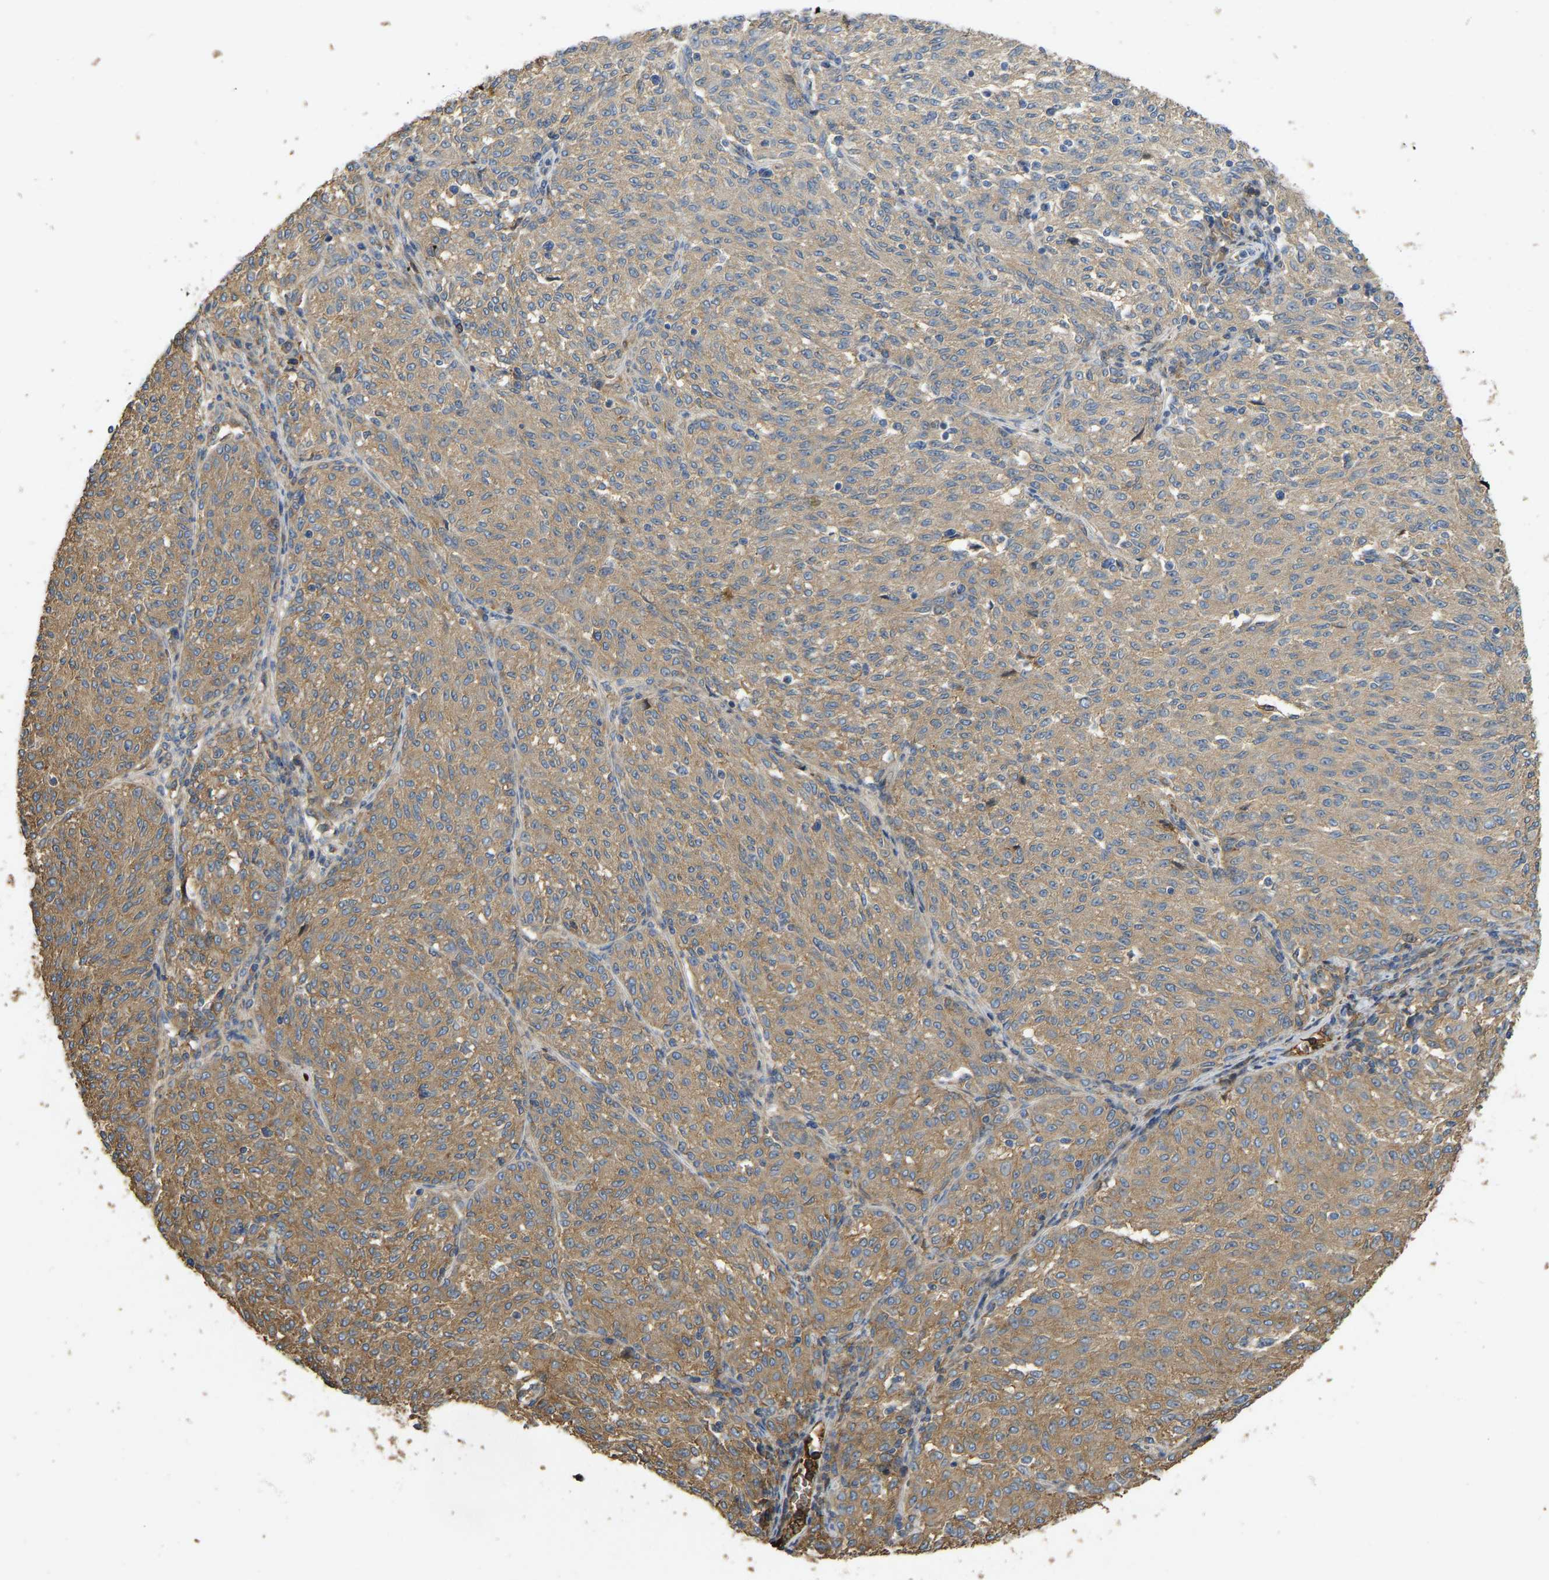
{"staining": {"intensity": "moderate", "quantity": ">75%", "location": "cytoplasmic/membranous"}, "tissue": "melanoma", "cell_type": "Tumor cells", "image_type": "cancer", "snomed": [{"axis": "morphology", "description": "Malignant melanoma, NOS"}, {"axis": "topography", "description": "Skin"}], "caption": "An immunohistochemistry histopathology image of tumor tissue is shown. Protein staining in brown highlights moderate cytoplasmic/membranous positivity in malignant melanoma within tumor cells.", "gene": "VCPKMT", "patient": {"sex": "female", "age": 72}}